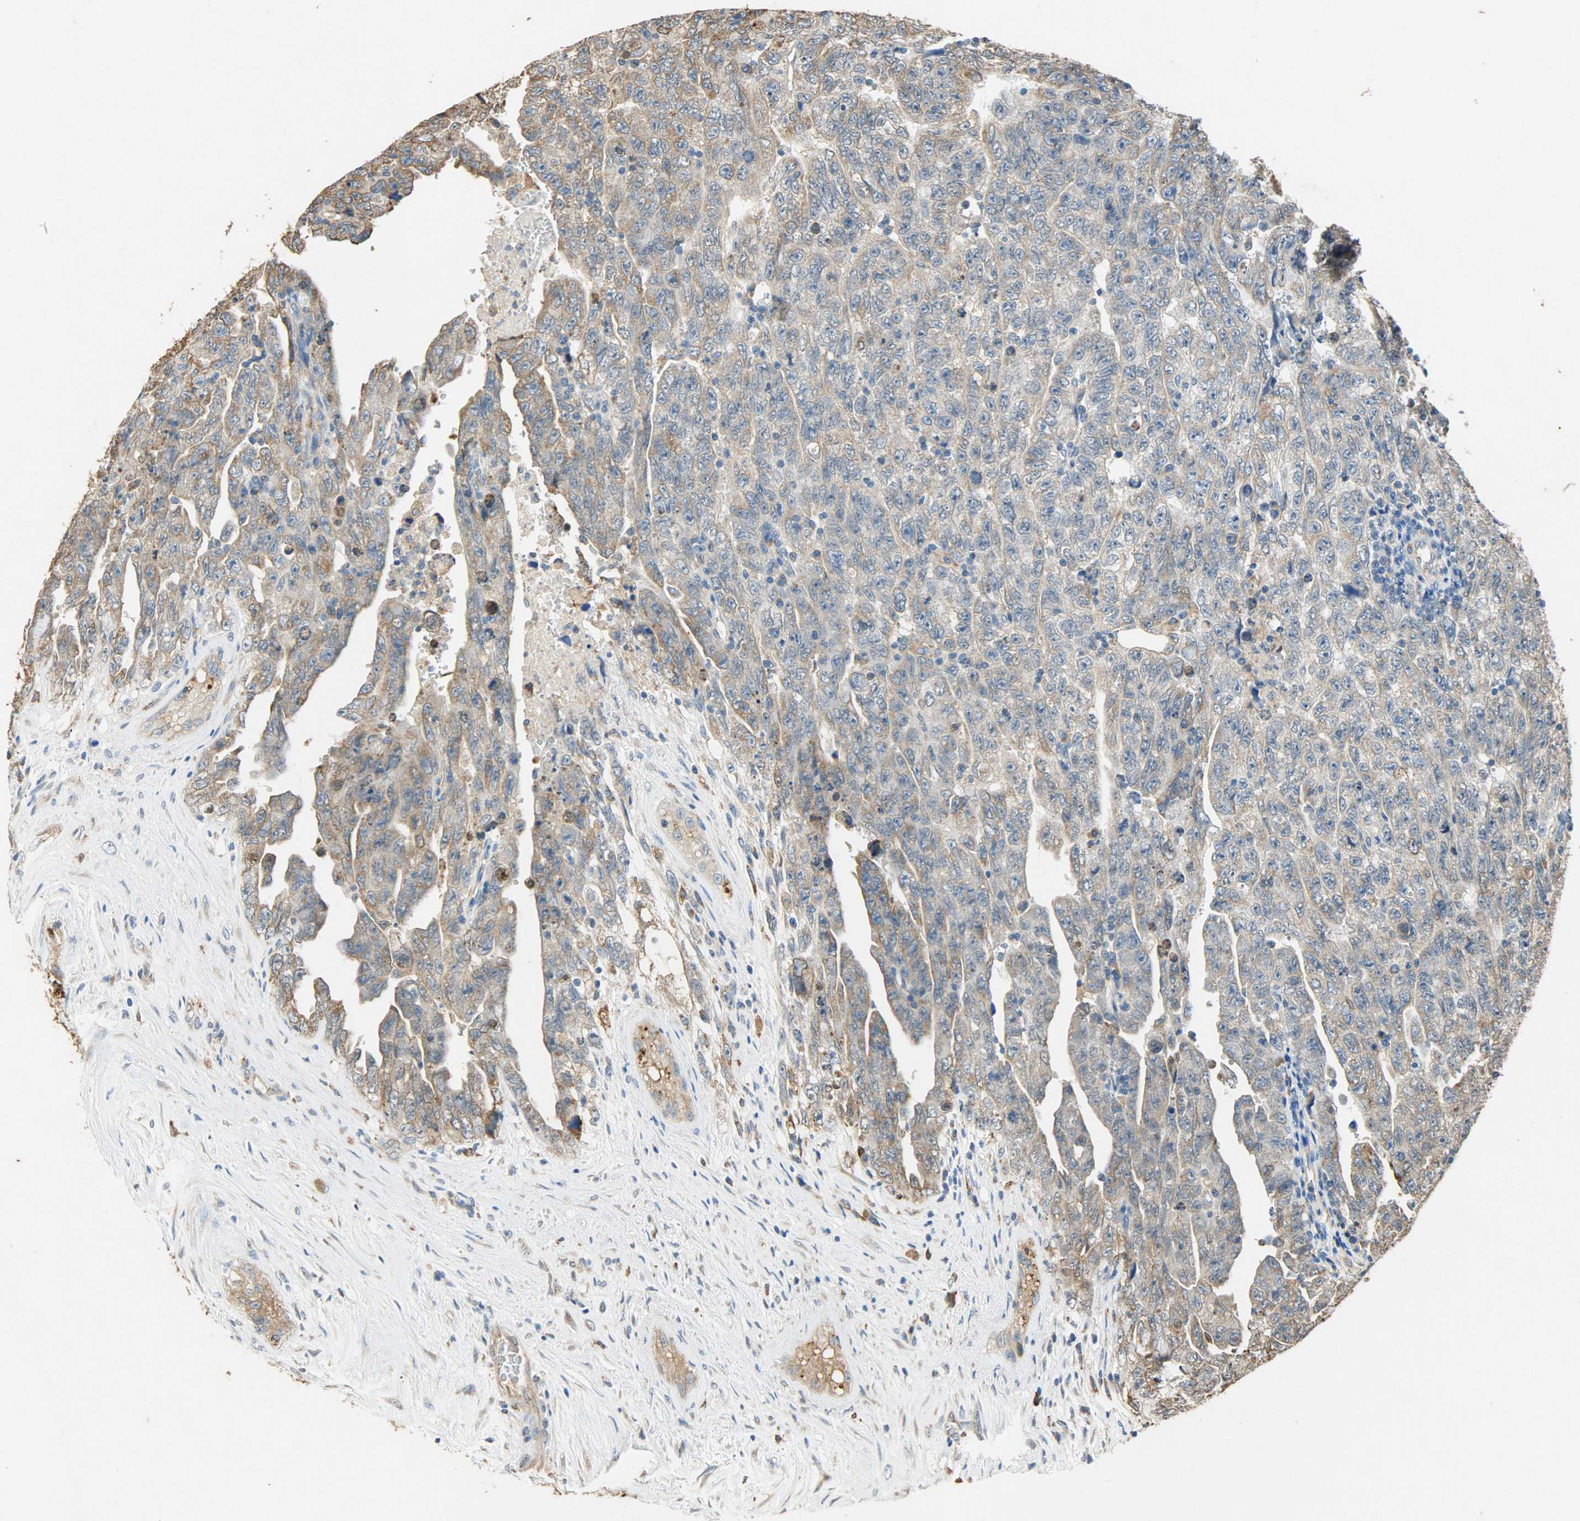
{"staining": {"intensity": "moderate", "quantity": ">75%", "location": "cytoplasmic/membranous"}, "tissue": "testis cancer", "cell_type": "Tumor cells", "image_type": "cancer", "snomed": [{"axis": "morphology", "description": "Carcinoma, Embryonal, NOS"}, {"axis": "topography", "description": "Testis"}], "caption": "IHC staining of testis cancer, which demonstrates medium levels of moderate cytoplasmic/membranous expression in about >75% of tumor cells indicating moderate cytoplasmic/membranous protein positivity. The staining was performed using DAB (brown) for protein detection and nuclei were counterstained in hematoxylin (blue).", "gene": "HSPA5", "patient": {"sex": "male", "age": 28}}